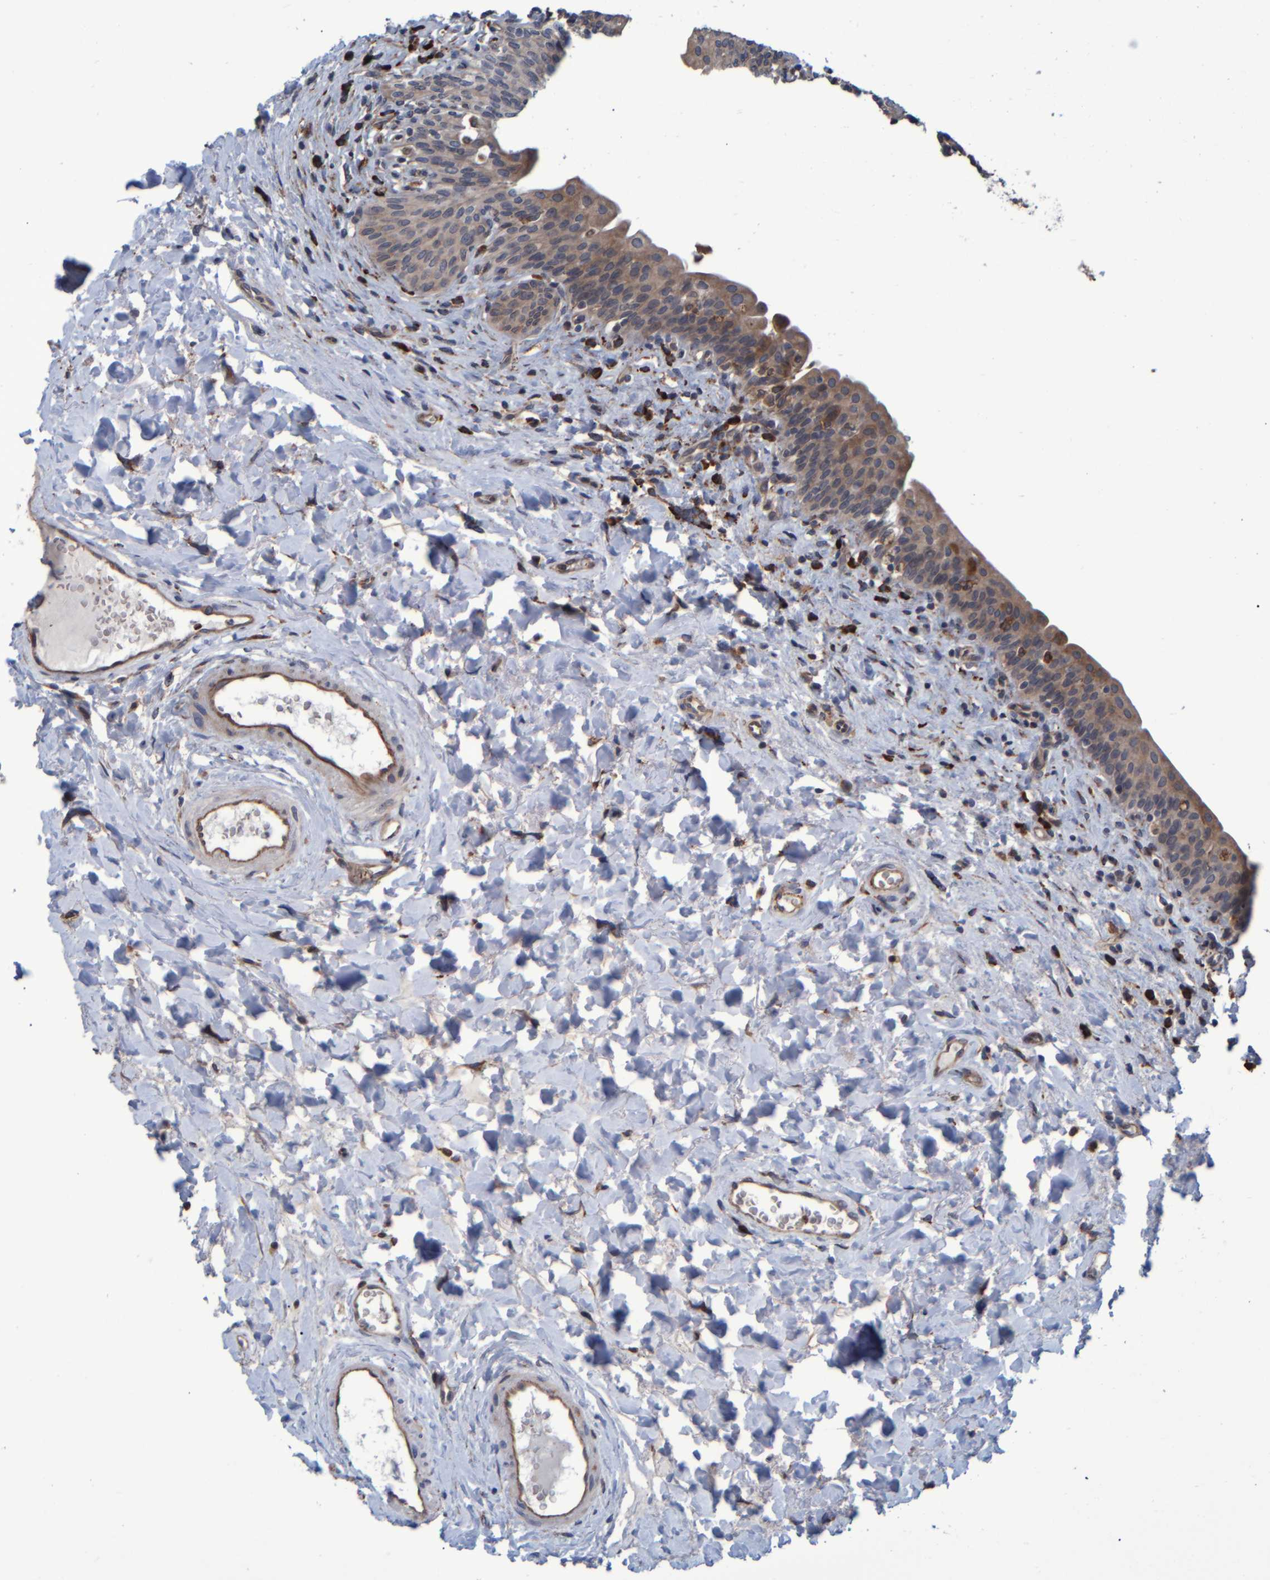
{"staining": {"intensity": "moderate", "quantity": ">75%", "location": "cytoplasmic/membranous"}, "tissue": "urinary bladder", "cell_type": "Urothelial cells", "image_type": "normal", "snomed": [{"axis": "morphology", "description": "Normal tissue, NOS"}, {"axis": "topography", "description": "Urinary bladder"}], "caption": "Brown immunohistochemical staining in unremarkable human urinary bladder displays moderate cytoplasmic/membranous staining in about >75% of urothelial cells.", "gene": "SPAG5", "patient": {"sex": "male", "age": 83}}